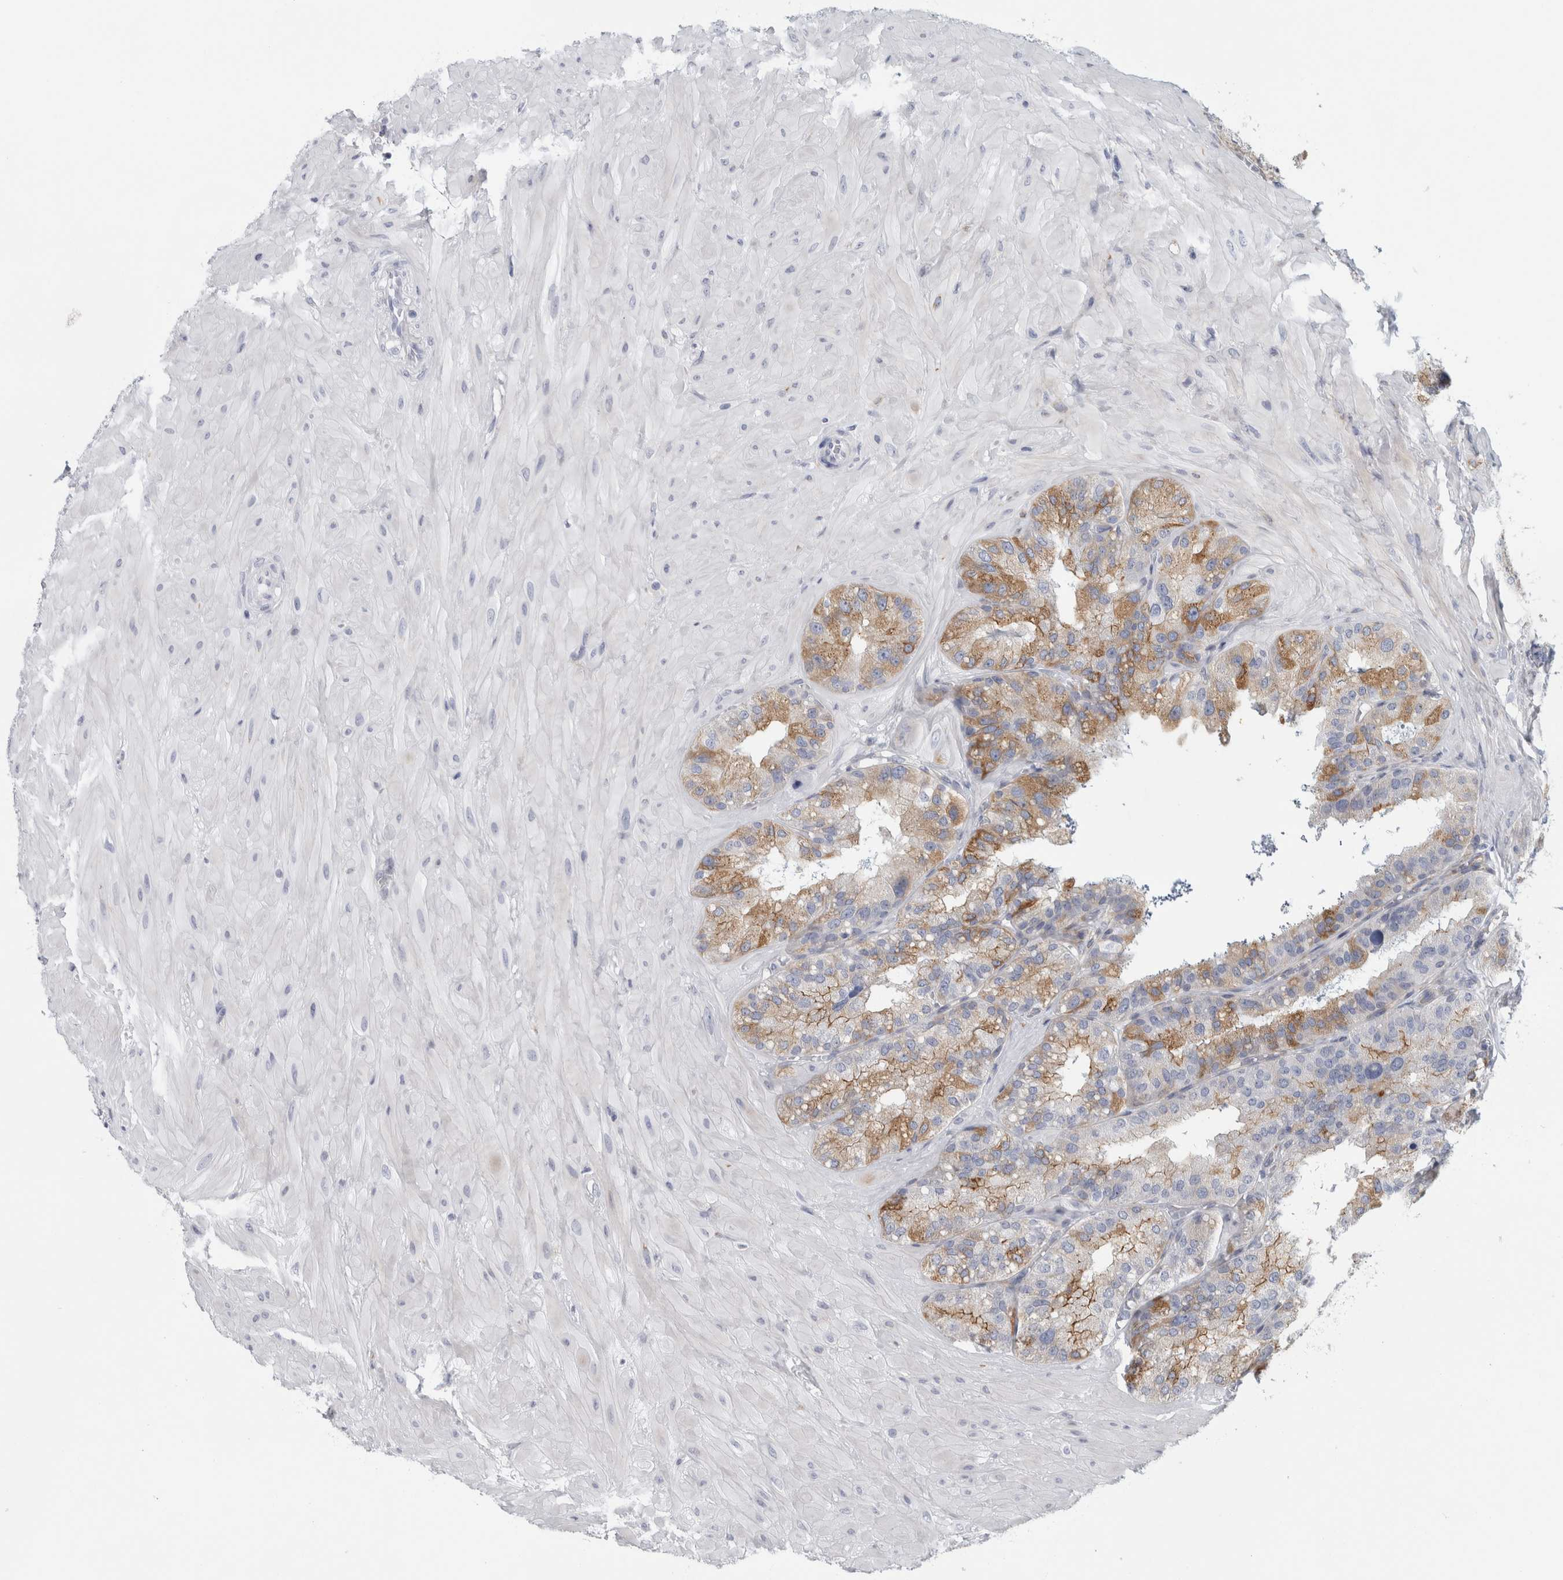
{"staining": {"intensity": "moderate", "quantity": ">75%", "location": "cytoplasmic/membranous"}, "tissue": "seminal vesicle", "cell_type": "Glandular cells", "image_type": "normal", "snomed": [{"axis": "morphology", "description": "Normal tissue, NOS"}, {"axis": "topography", "description": "Prostate"}, {"axis": "topography", "description": "Seminal veicle"}], "caption": "Glandular cells reveal medium levels of moderate cytoplasmic/membranous positivity in approximately >75% of cells in unremarkable seminal vesicle.", "gene": "B3GNT3", "patient": {"sex": "male", "age": 51}}